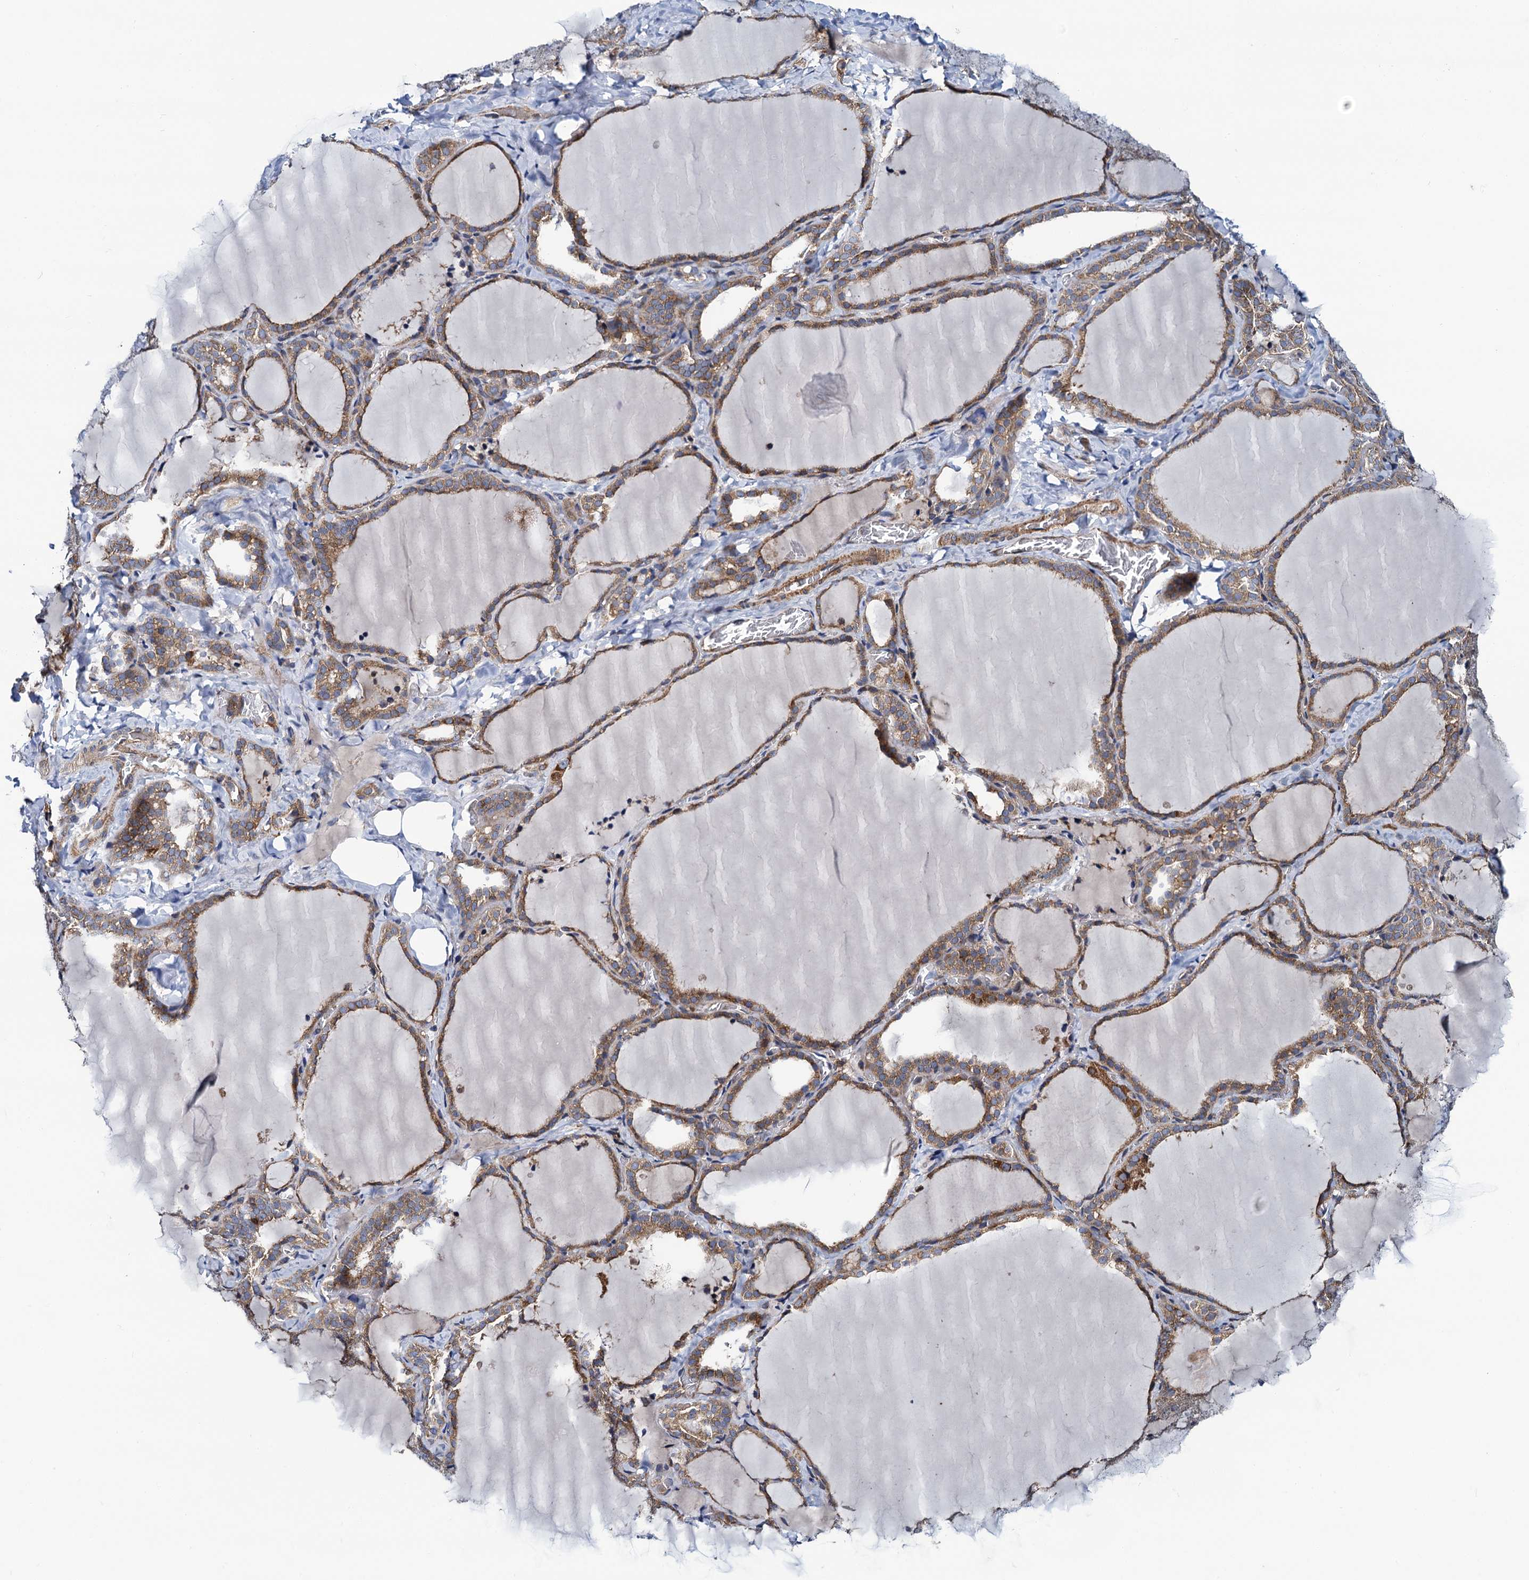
{"staining": {"intensity": "moderate", "quantity": ">75%", "location": "cytoplasmic/membranous"}, "tissue": "thyroid gland", "cell_type": "Glandular cells", "image_type": "normal", "snomed": [{"axis": "morphology", "description": "Normal tissue, NOS"}, {"axis": "topography", "description": "Thyroid gland"}], "caption": "Benign thyroid gland demonstrates moderate cytoplasmic/membranous positivity in about >75% of glandular cells.", "gene": "NEK1", "patient": {"sex": "female", "age": 22}}